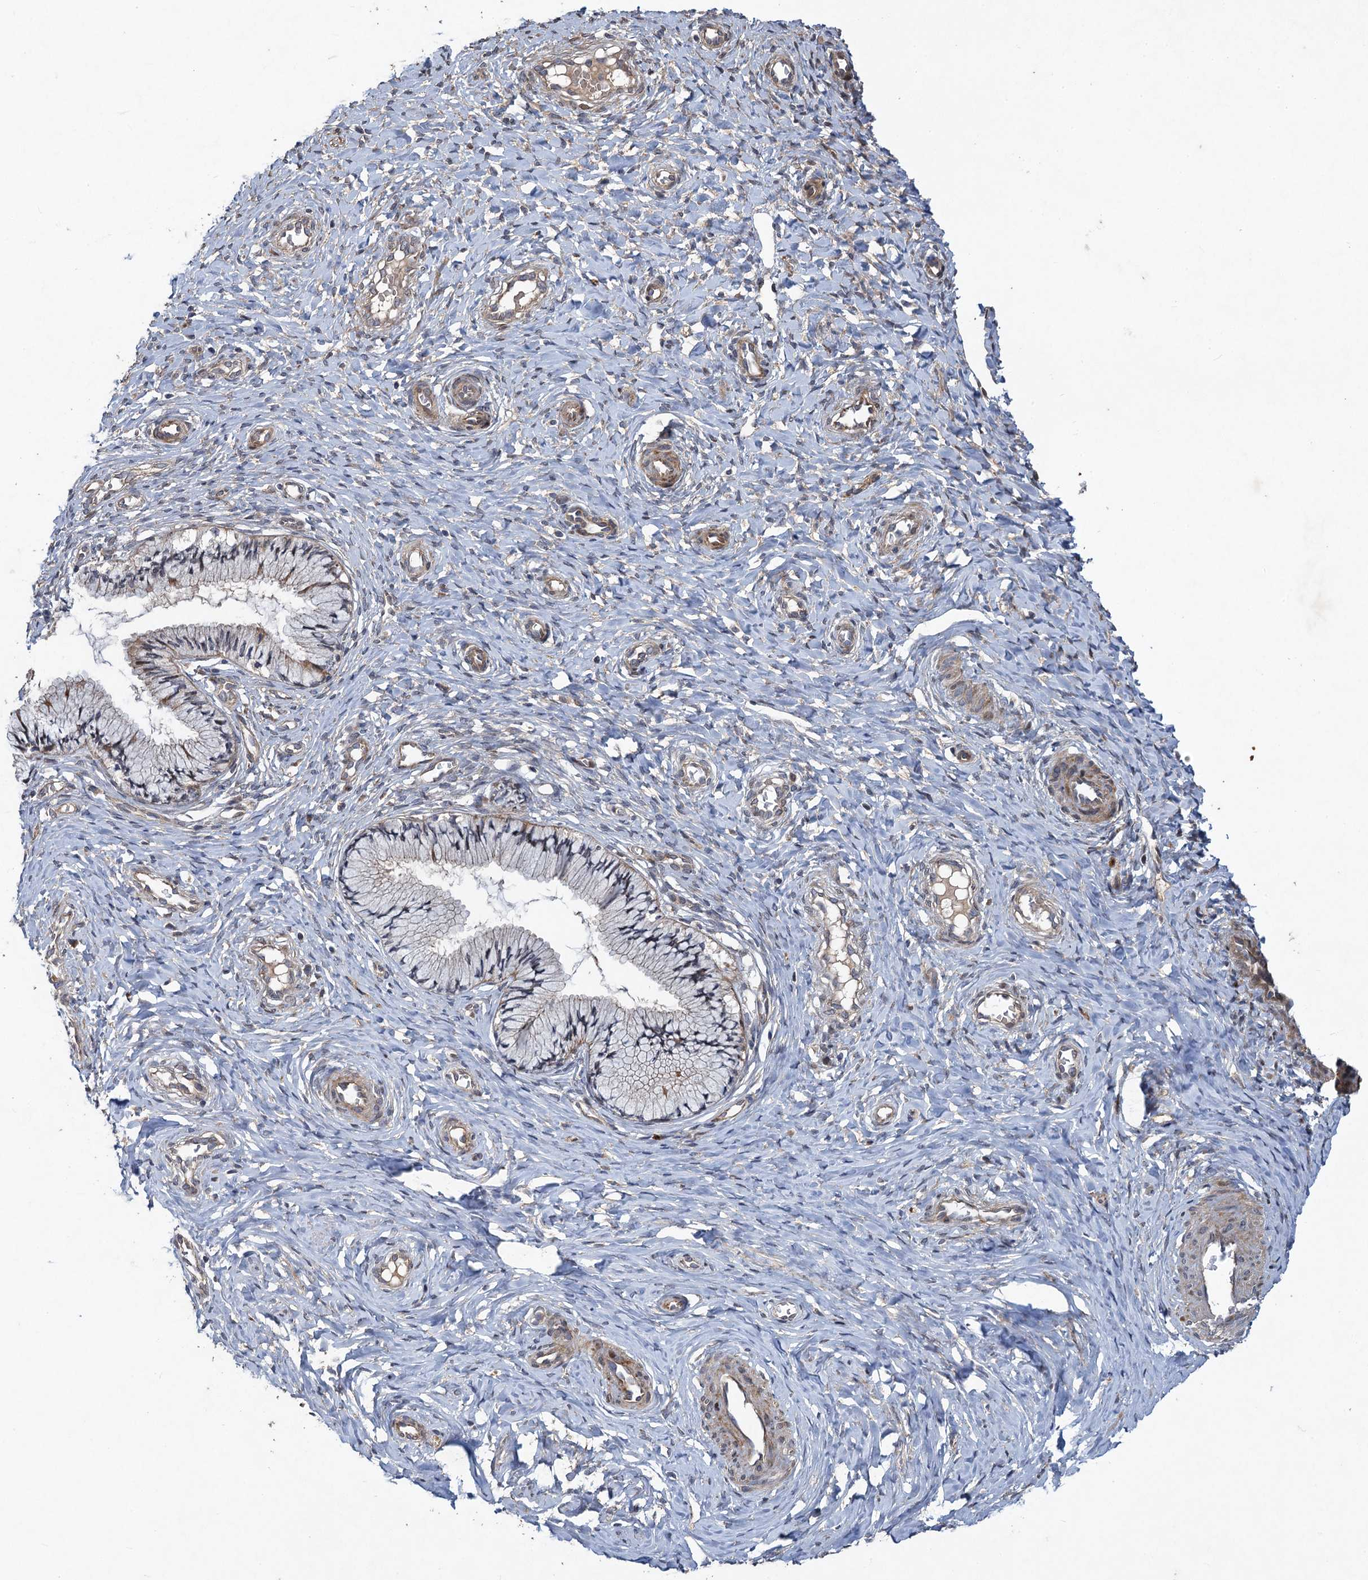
{"staining": {"intensity": "moderate", "quantity": "25%-75%", "location": "cytoplasmic/membranous"}, "tissue": "cervix", "cell_type": "Glandular cells", "image_type": "normal", "snomed": [{"axis": "morphology", "description": "Normal tissue, NOS"}, {"axis": "topography", "description": "Cervix"}], "caption": "IHC photomicrograph of unremarkable cervix: cervix stained using immunohistochemistry (IHC) reveals medium levels of moderate protein expression localized specifically in the cytoplasmic/membranous of glandular cells, appearing as a cytoplasmic/membranous brown color.", "gene": "NUDT22", "patient": {"sex": "female", "age": 27}}